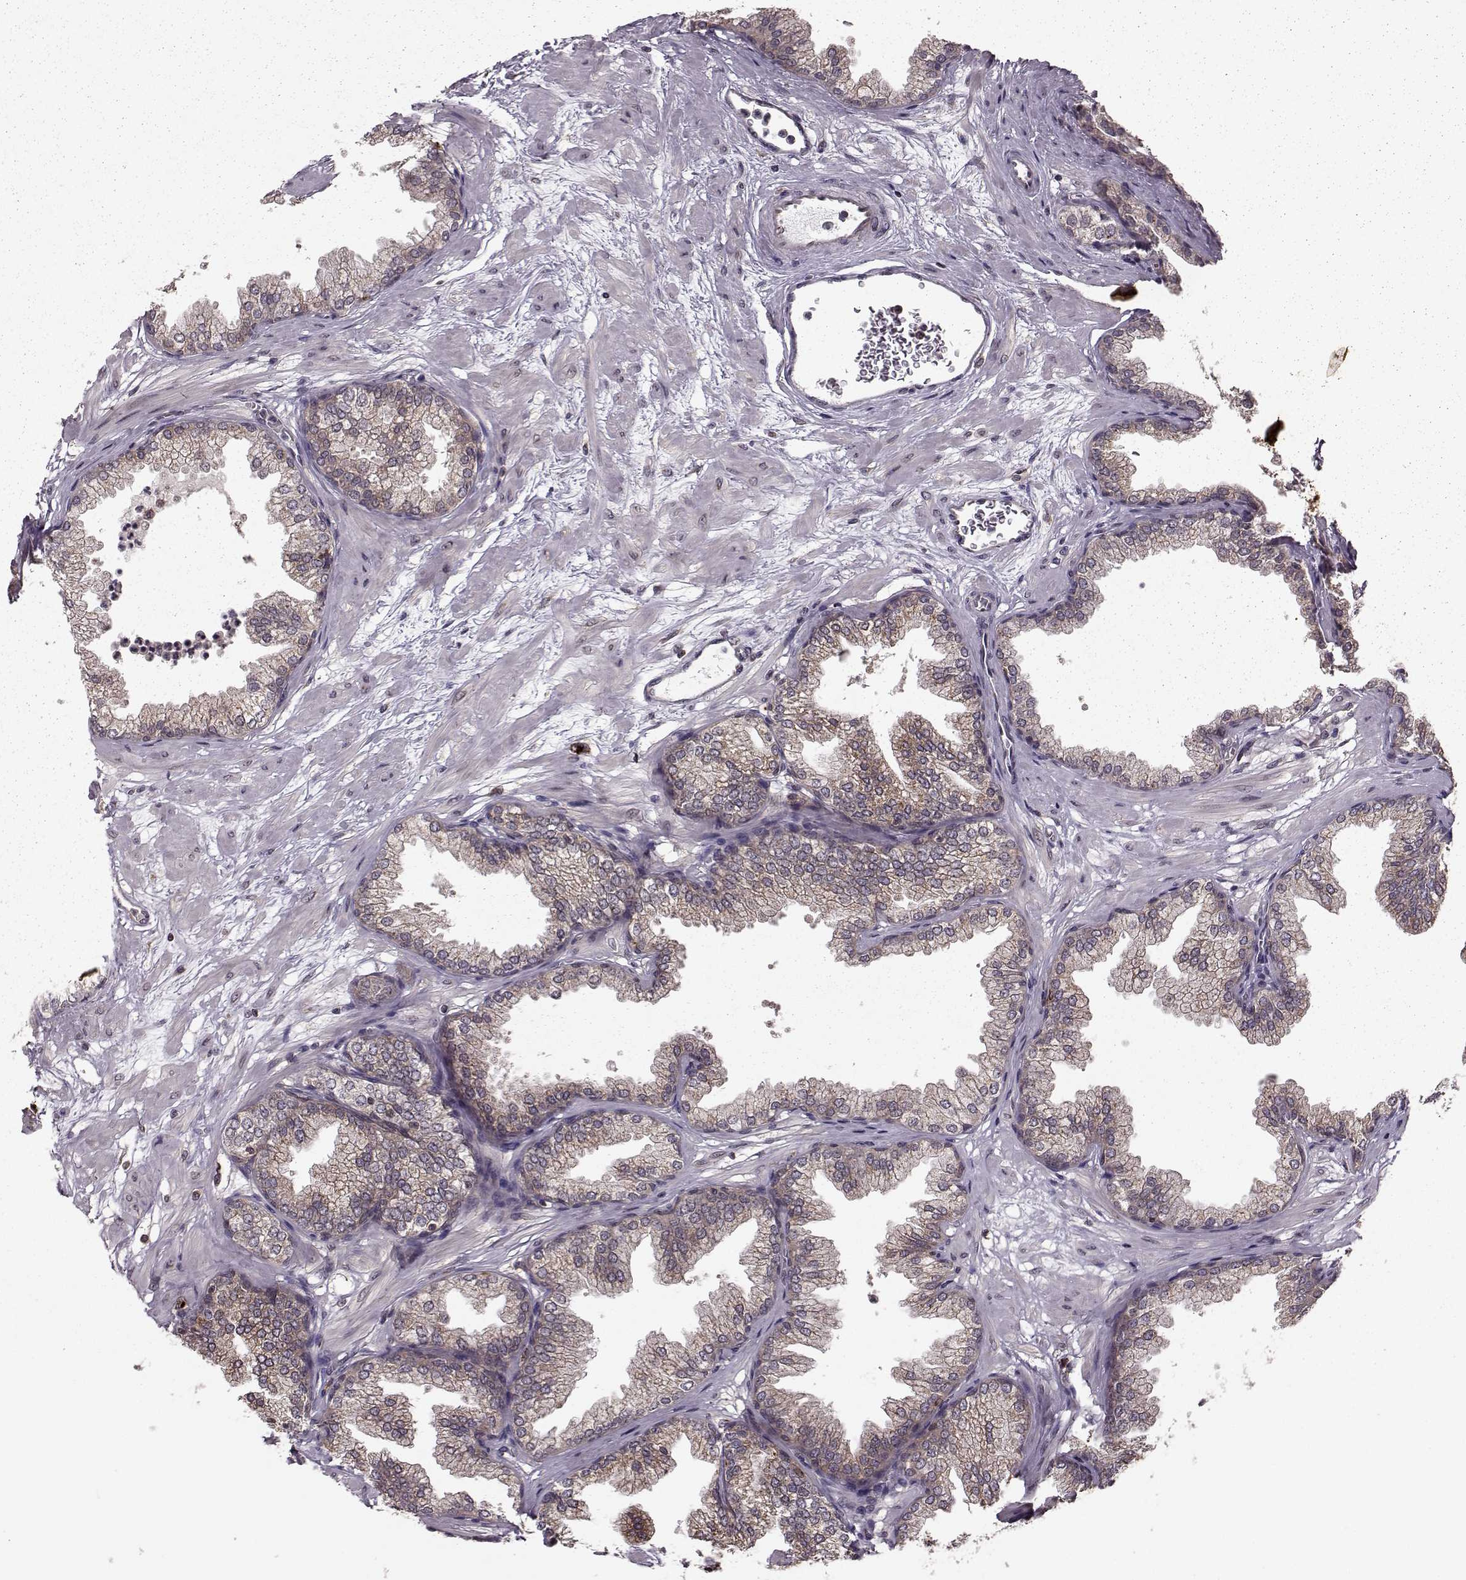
{"staining": {"intensity": "strong", "quantity": "<25%", "location": "cytoplasmic/membranous"}, "tissue": "prostate", "cell_type": "Glandular cells", "image_type": "normal", "snomed": [{"axis": "morphology", "description": "Normal tissue, NOS"}, {"axis": "topography", "description": "Prostate"}], "caption": "DAB (3,3'-diaminobenzidine) immunohistochemical staining of normal human prostate reveals strong cytoplasmic/membranous protein staining in about <25% of glandular cells.", "gene": "YIPF5", "patient": {"sex": "male", "age": 37}}